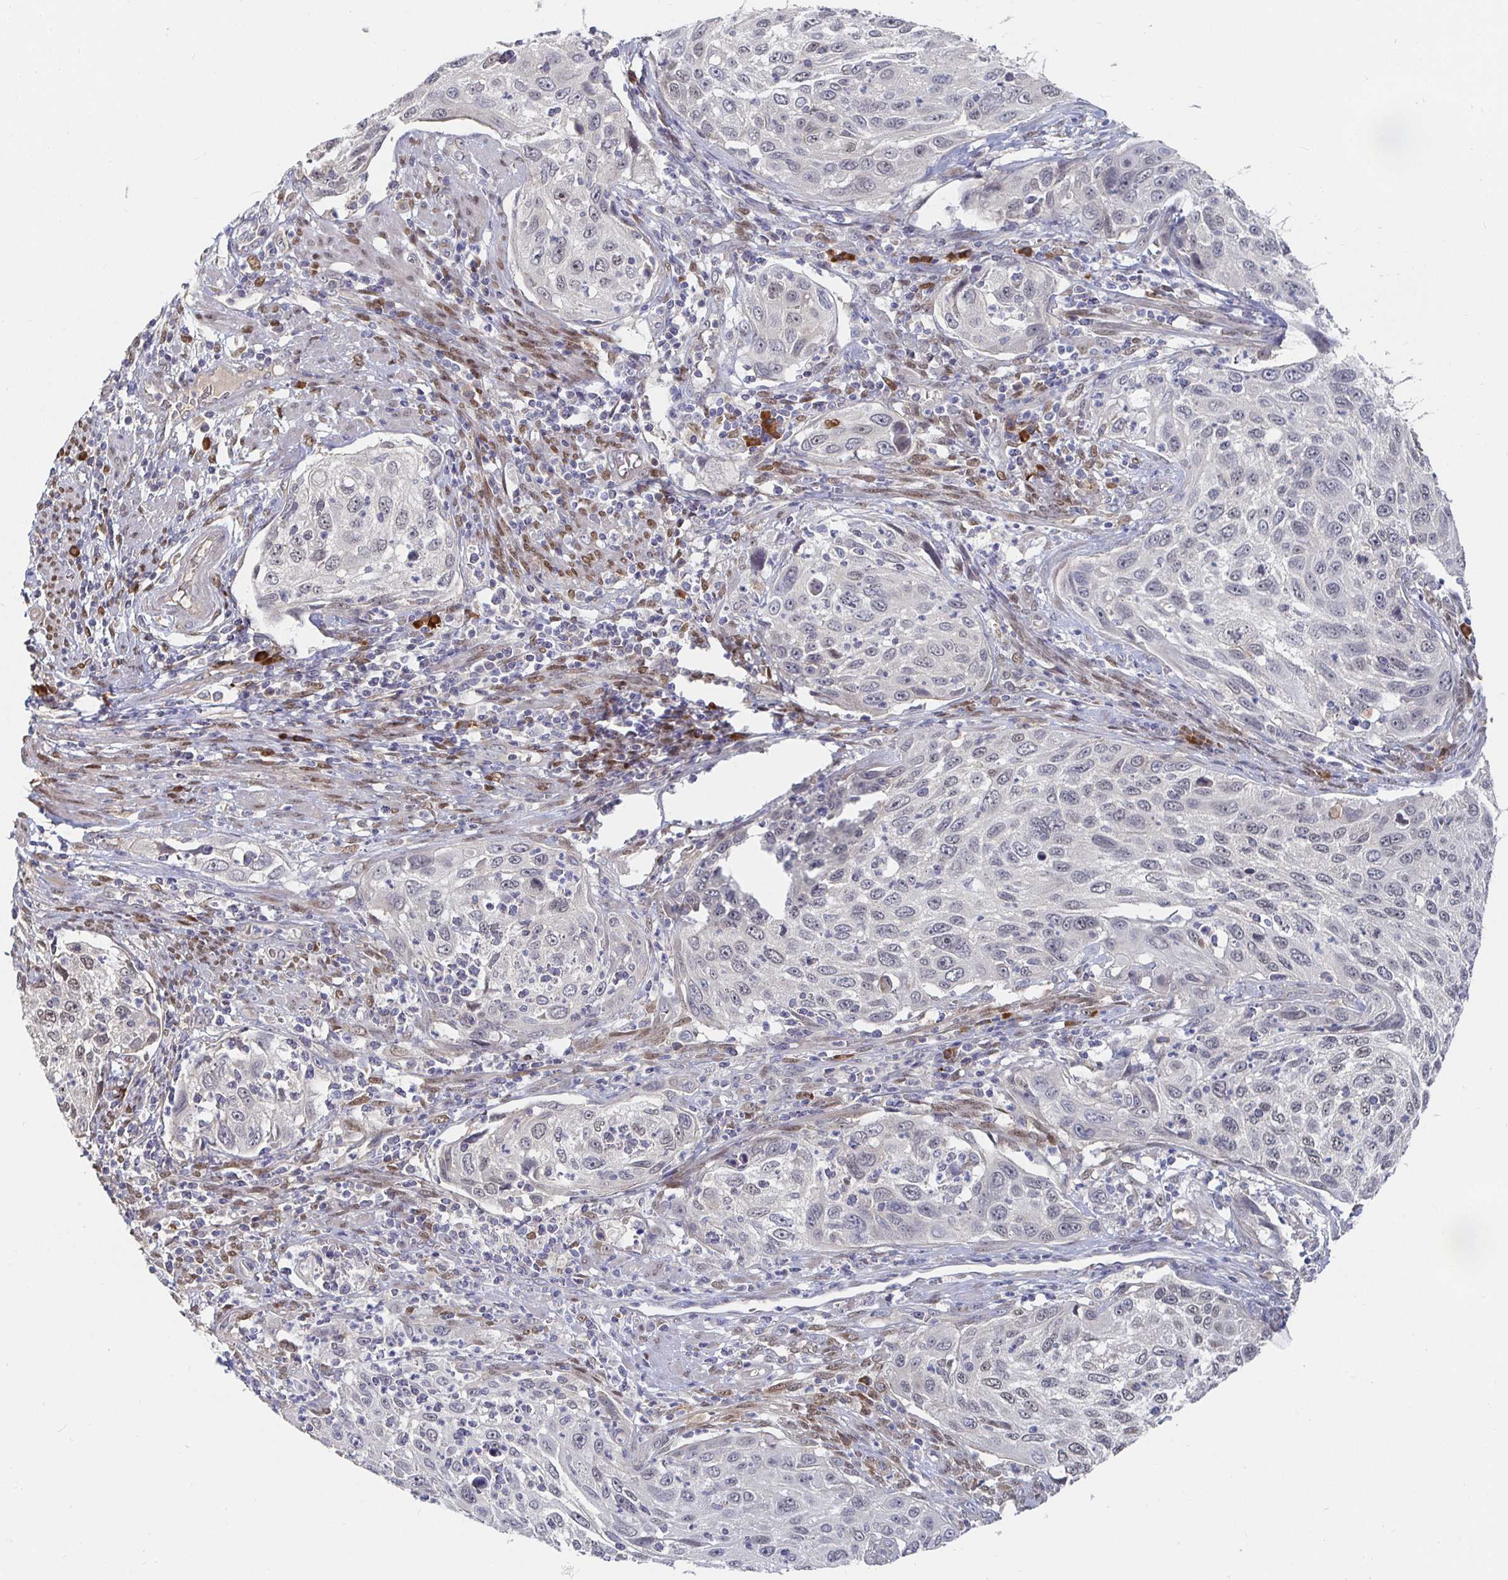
{"staining": {"intensity": "weak", "quantity": "25%-75%", "location": "nuclear"}, "tissue": "cervical cancer", "cell_type": "Tumor cells", "image_type": "cancer", "snomed": [{"axis": "morphology", "description": "Squamous cell carcinoma, NOS"}, {"axis": "topography", "description": "Cervix"}], "caption": "Cervical cancer (squamous cell carcinoma) stained with DAB (3,3'-diaminobenzidine) IHC shows low levels of weak nuclear expression in approximately 25%-75% of tumor cells. The protein of interest is shown in brown color, while the nuclei are stained blue.", "gene": "MEIS1", "patient": {"sex": "female", "age": 70}}